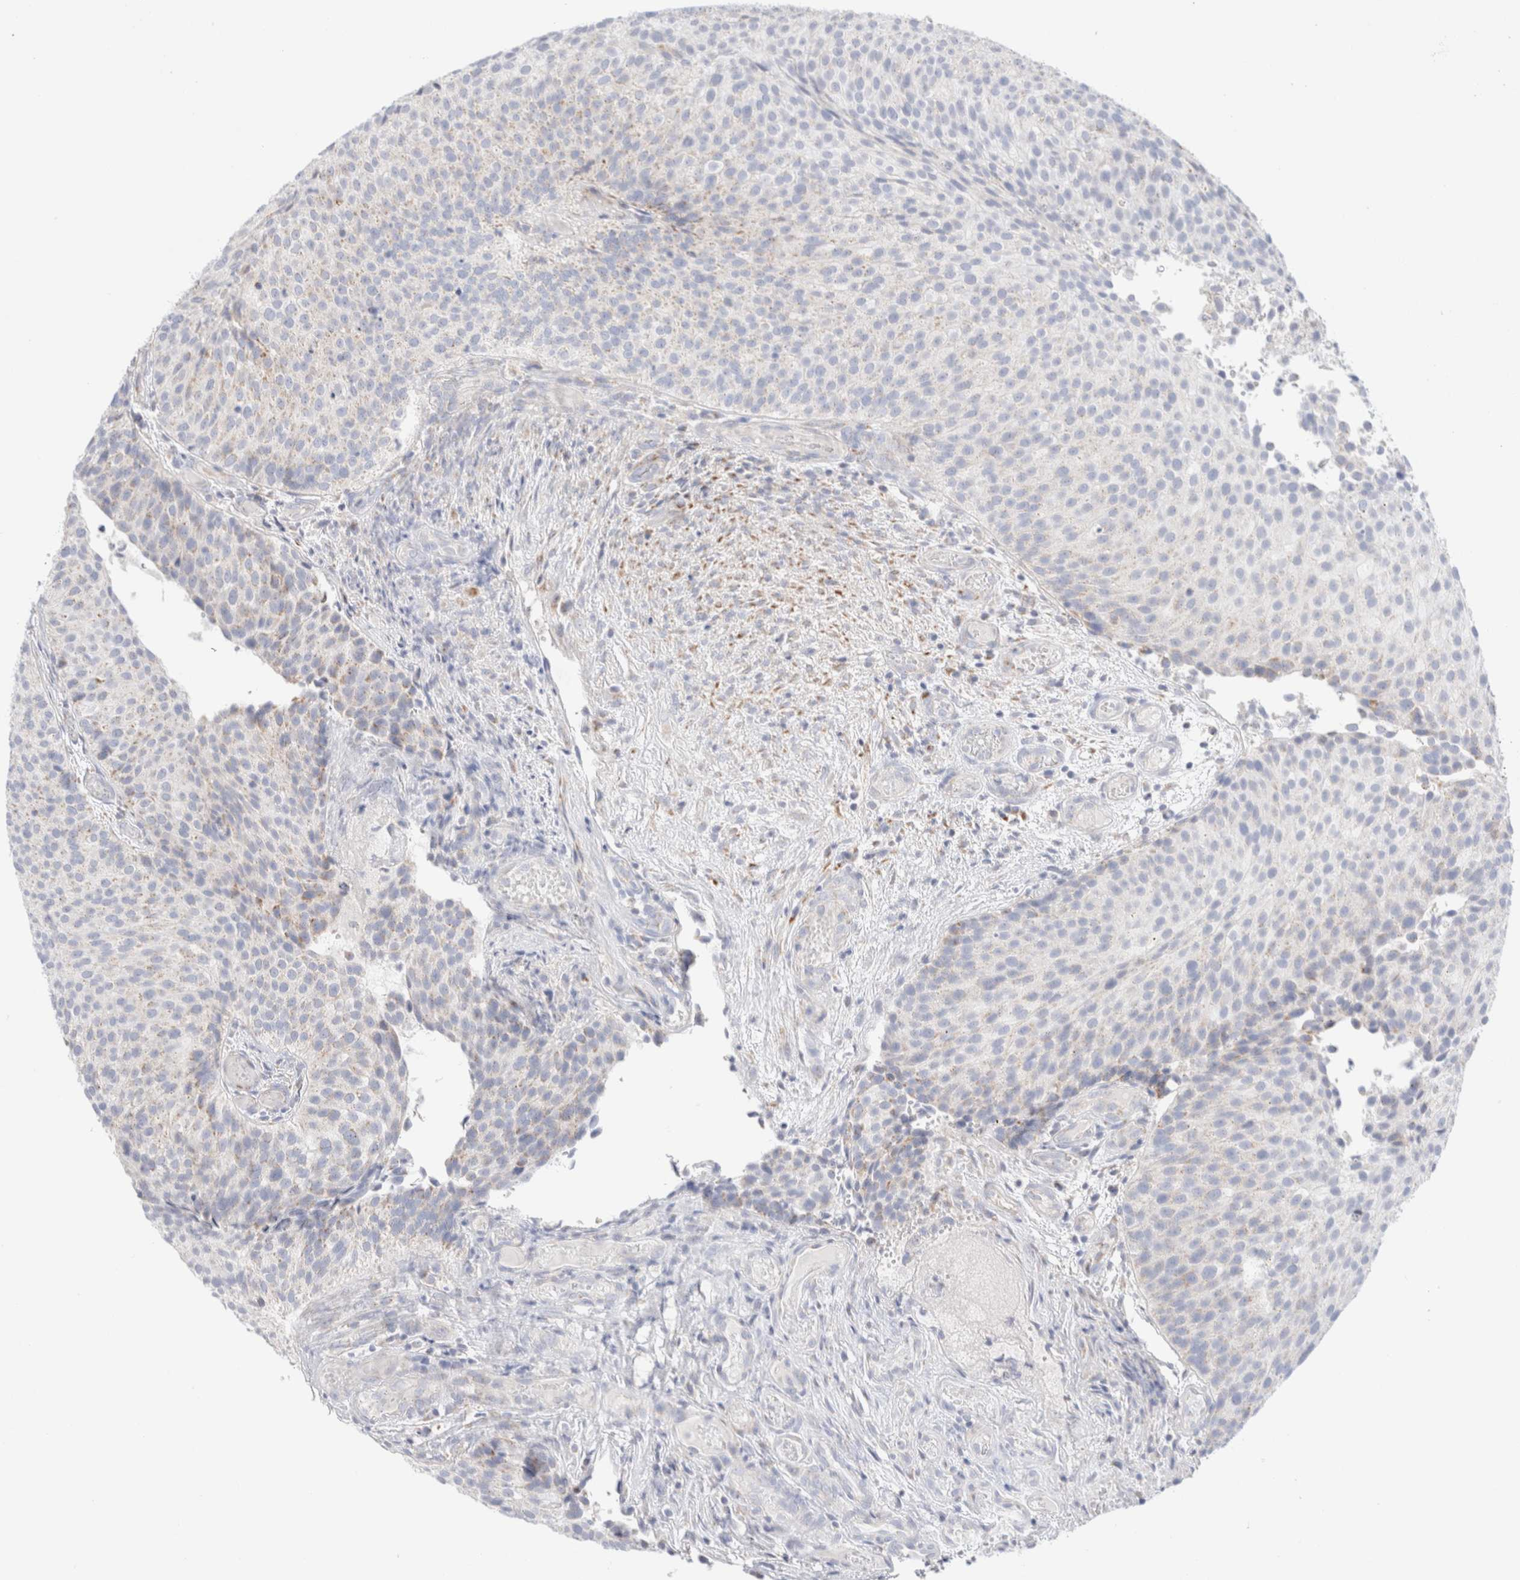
{"staining": {"intensity": "negative", "quantity": "none", "location": "none"}, "tissue": "urothelial cancer", "cell_type": "Tumor cells", "image_type": "cancer", "snomed": [{"axis": "morphology", "description": "Urothelial carcinoma, Low grade"}, {"axis": "topography", "description": "Urinary bladder"}], "caption": "Human low-grade urothelial carcinoma stained for a protein using immunohistochemistry (IHC) shows no staining in tumor cells.", "gene": "ATP6V1C1", "patient": {"sex": "male", "age": 86}}